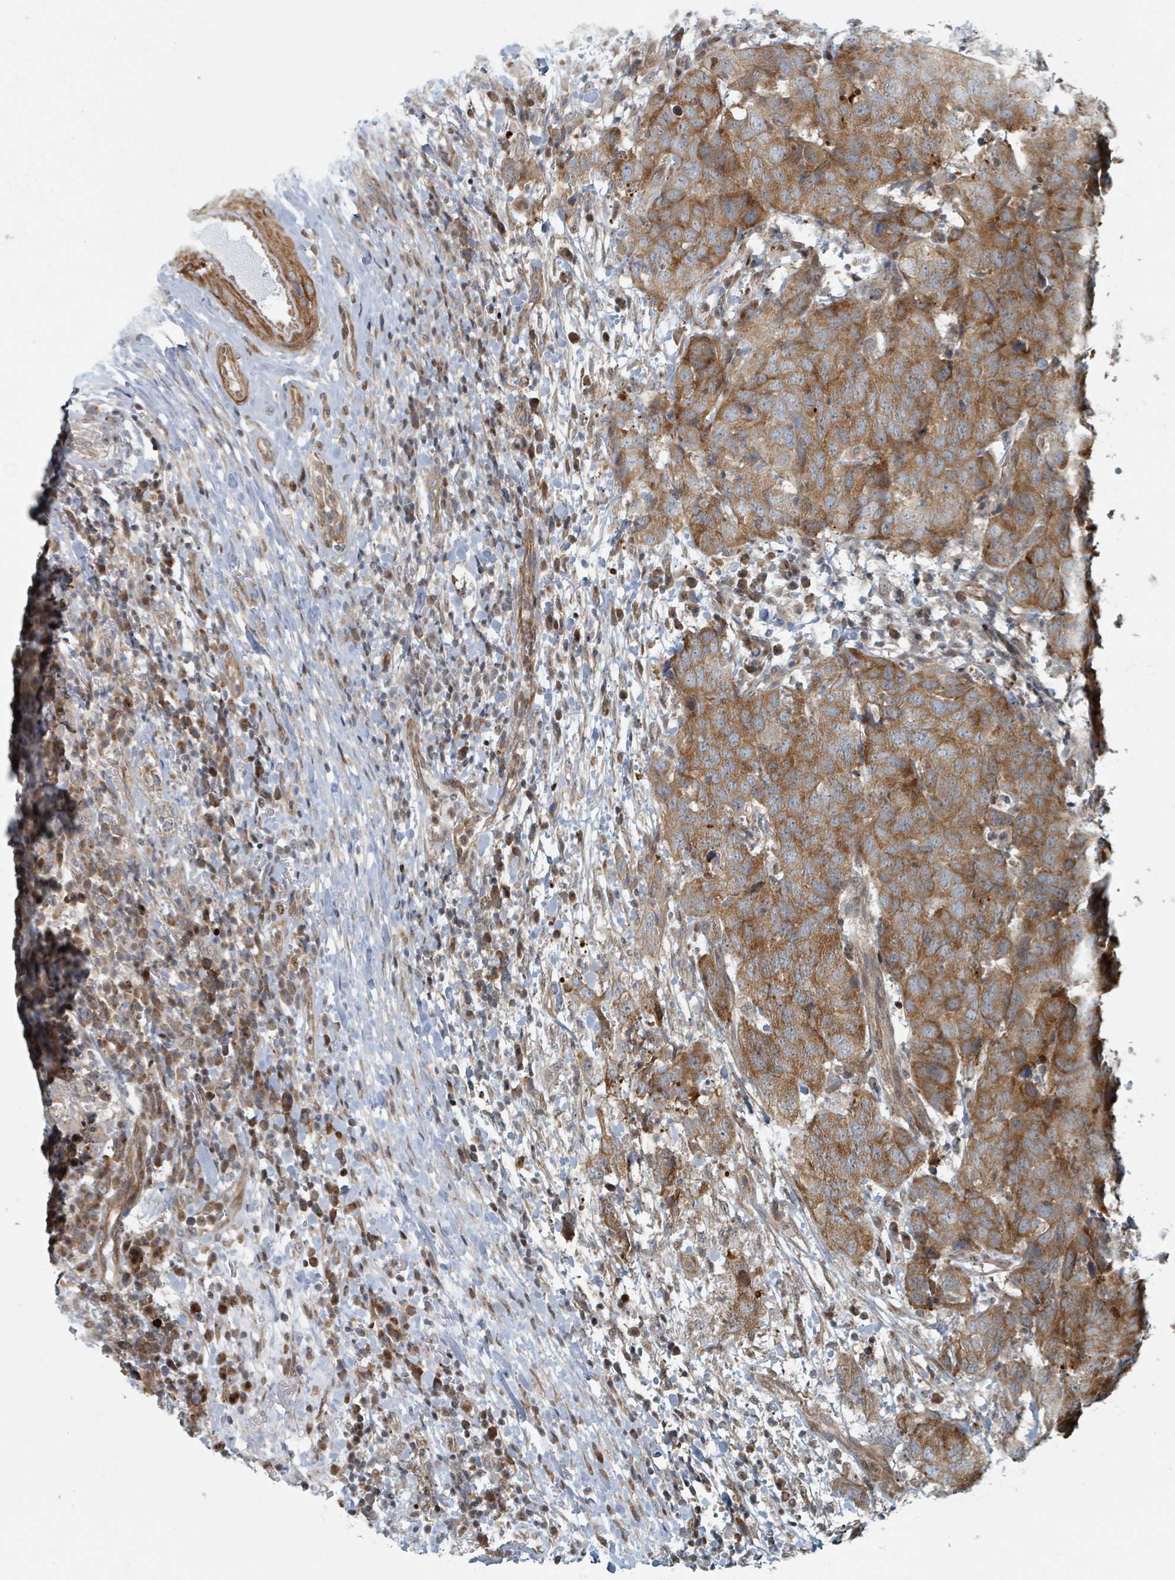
{"staining": {"intensity": "moderate", "quantity": ">75%", "location": "cytoplasmic/membranous"}, "tissue": "head and neck cancer", "cell_type": "Tumor cells", "image_type": "cancer", "snomed": [{"axis": "morphology", "description": "Normal tissue, NOS"}, {"axis": "morphology", "description": "Squamous cell carcinoma, NOS"}, {"axis": "topography", "description": "Skeletal muscle"}, {"axis": "topography", "description": "Vascular tissue"}, {"axis": "topography", "description": "Peripheral nerve tissue"}, {"axis": "topography", "description": "Head-Neck"}], "caption": "Head and neck cancer (squamous cell carcinoma) tissue demonstrates moderate cytoplasmic/membranous staining in about >75% of tumor cells, visualized by immunohistochemistry.", "gene": "RHPN2", "patient": {"sex": "male", "age": 66}}